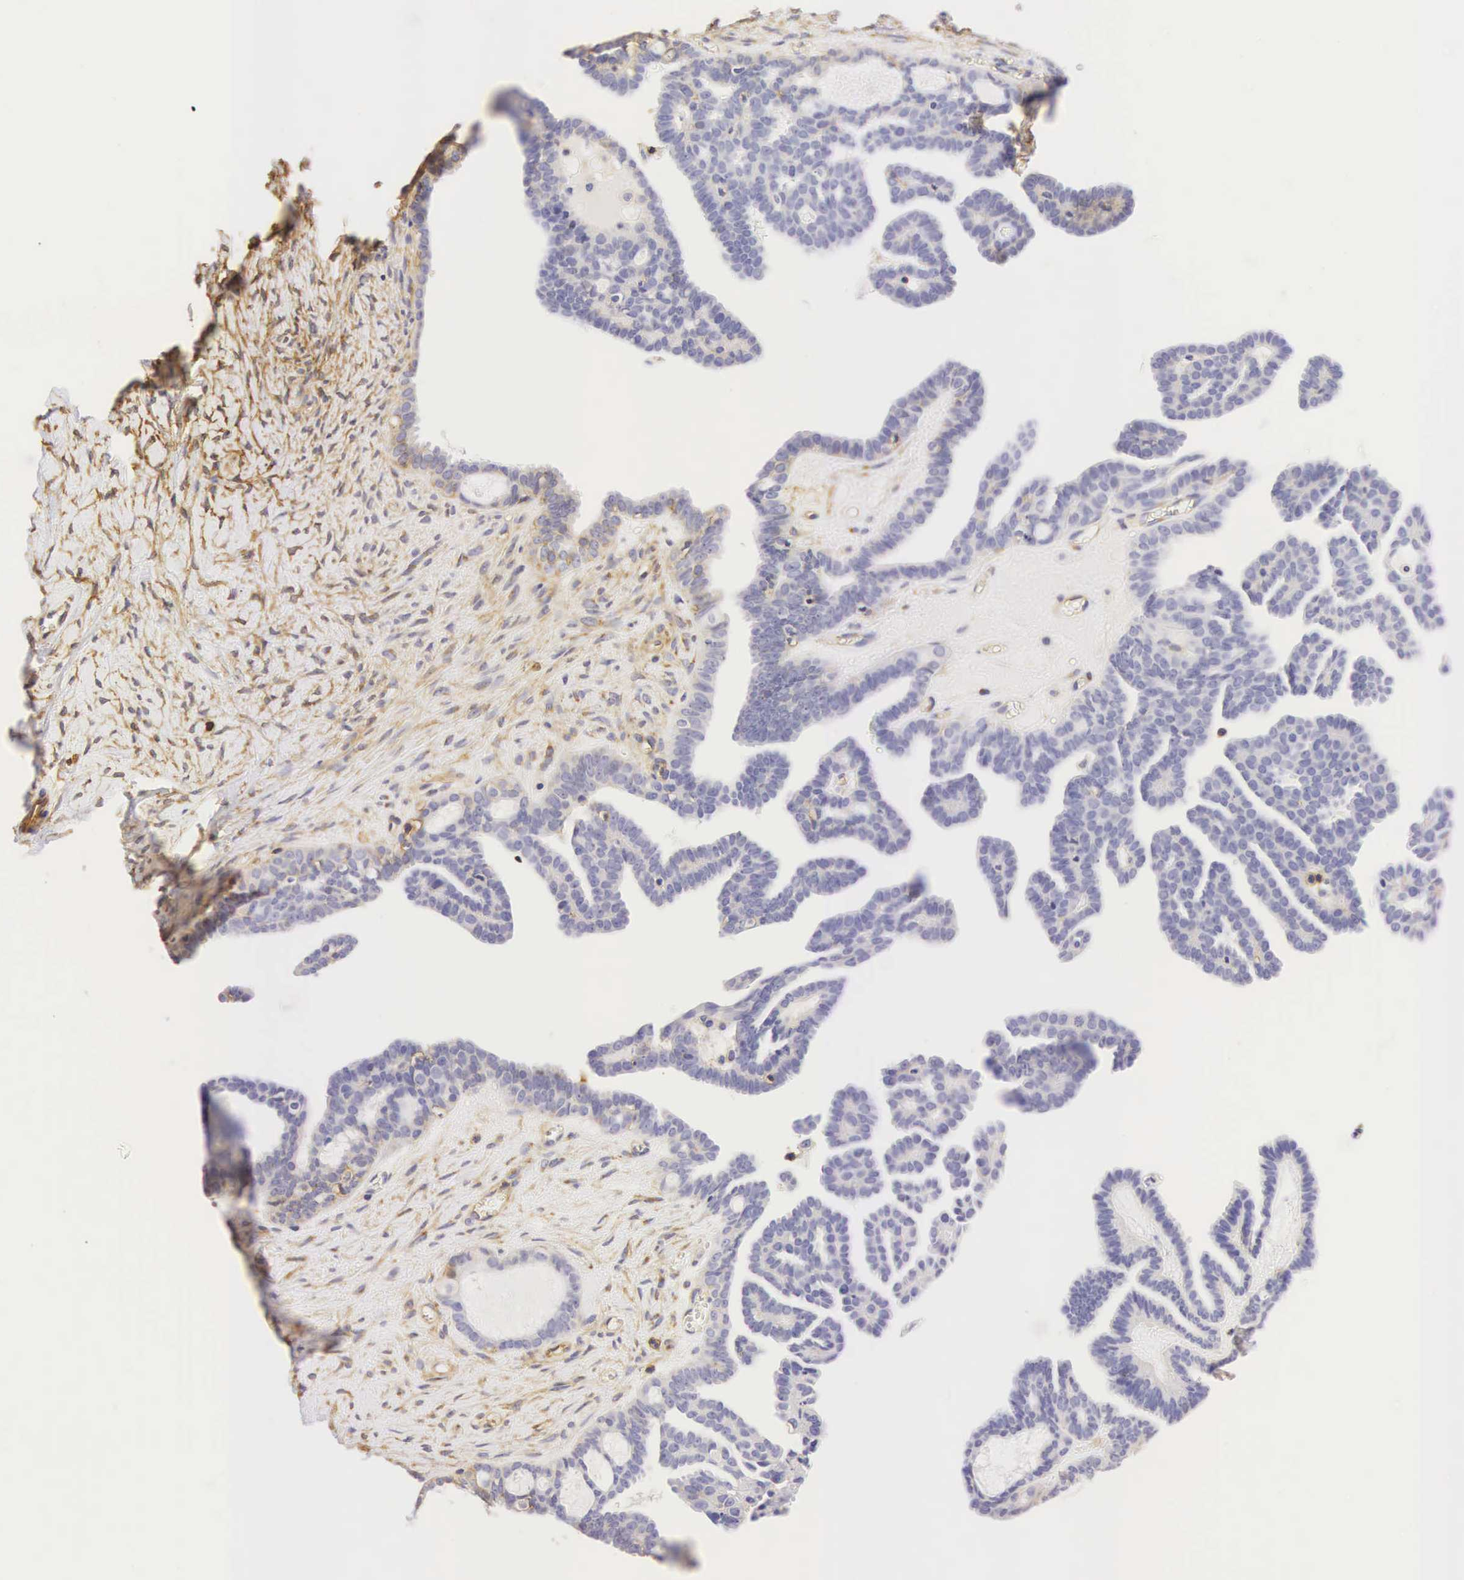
{"staining": {"intensity": "negative", "quantity": "none", "location": "none"}, "tissue": "ovarian cancer", "cell_type": "Tumor cells", "image_type": "cancer", "snomed": [{"axis": "morphology", "description": "Cystadenocarcinoma, serous, NOS"}, {"axis": "topography", "description": "Ovary"}], "caption": "A photomicrograph of ovarian cancer (serous cystadenocarcinoma) stained for a protein reveals no brown staining in tumor cells.", "gene": "CD99", "patient": {"sex": "female", "age": 71}}